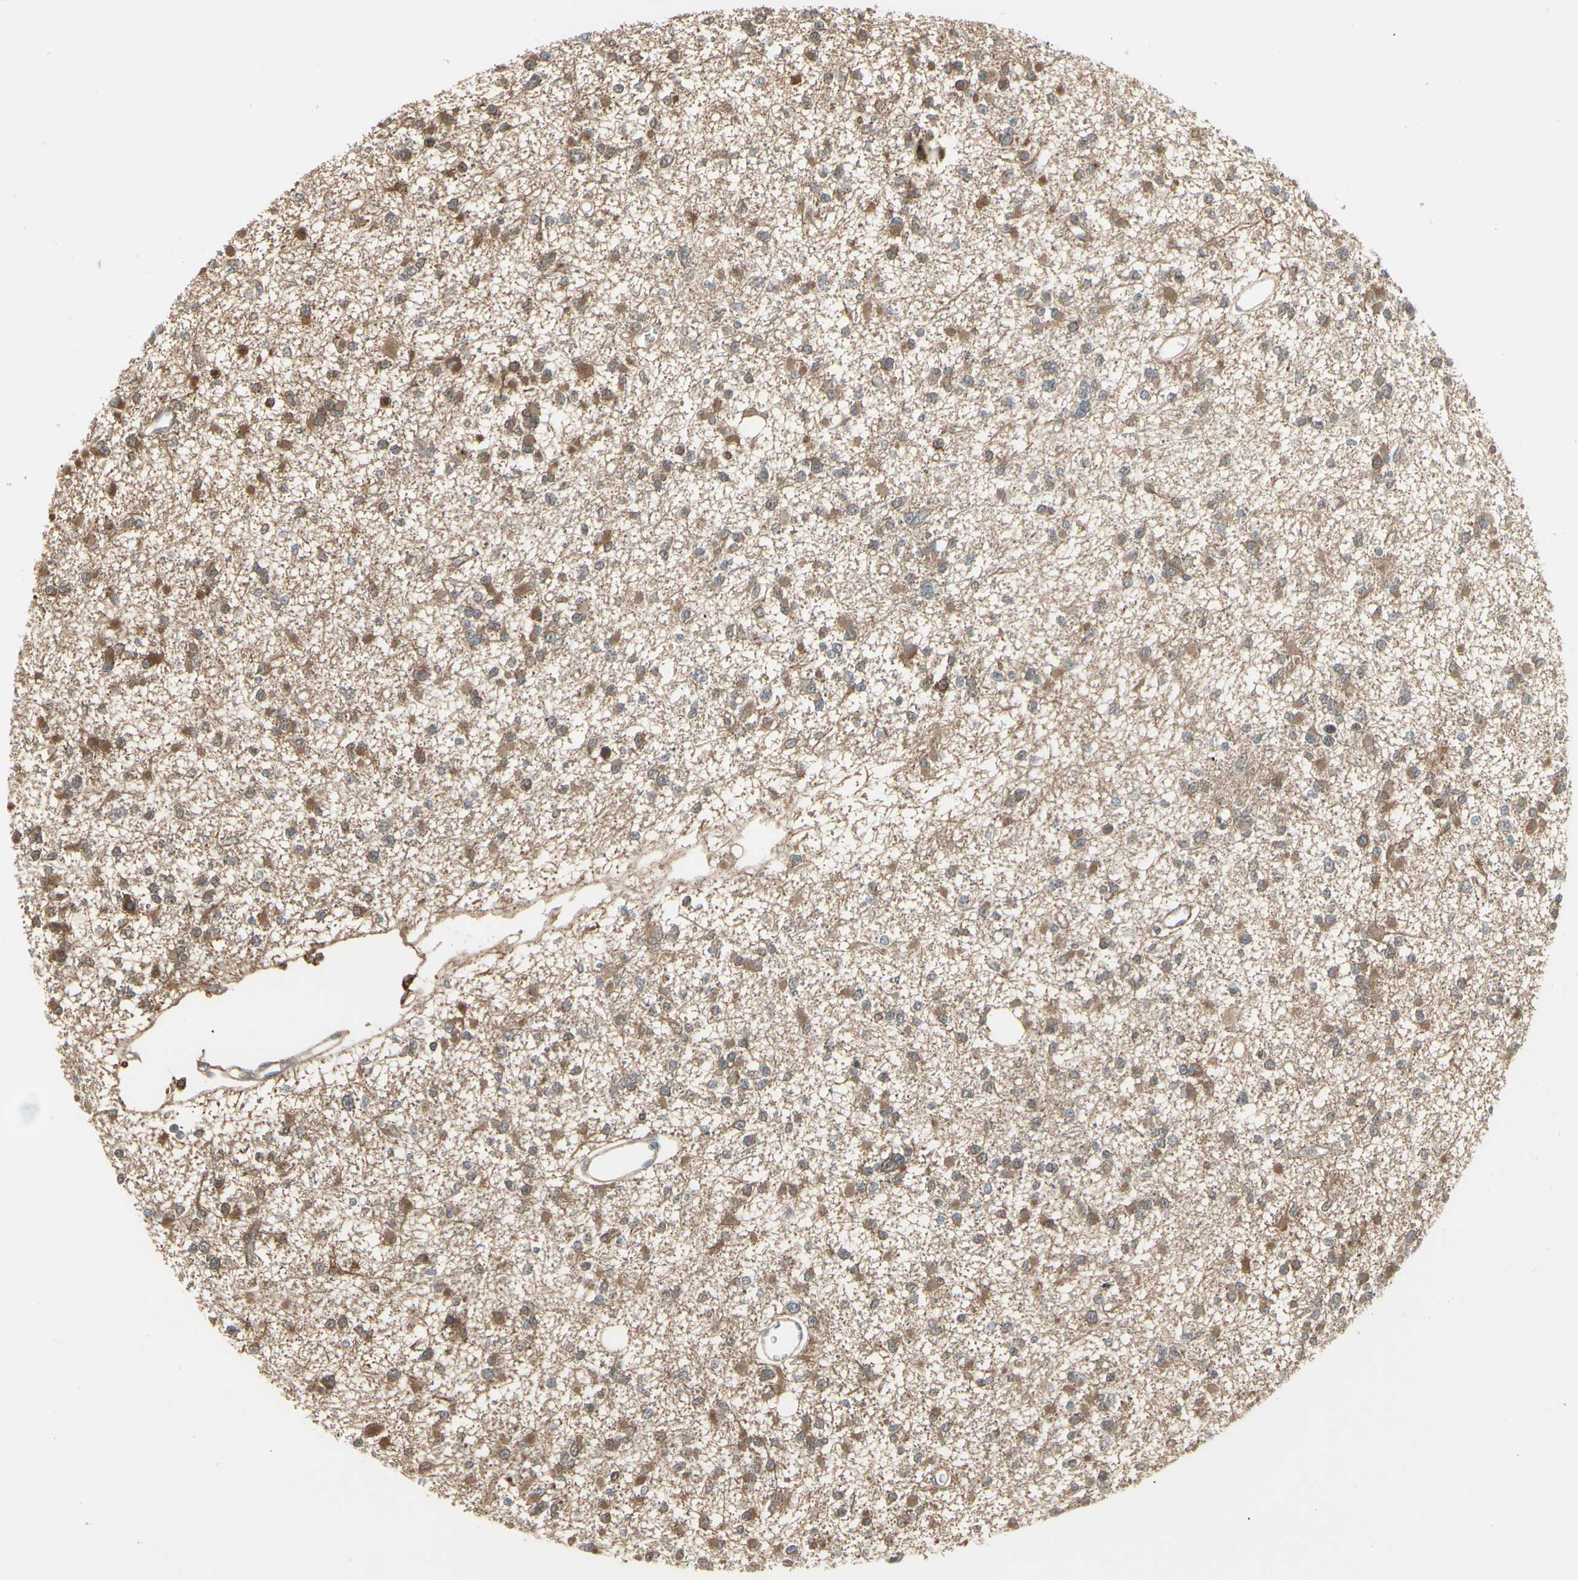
{"staining": {"intensity": "moderate", "quantity": ">75%", "location": "cytoplasmic/membranous"}, "tissue": "glioma", "cell_type": "Tumor cells", "image_type": "cancer", "snomed": [{"axis": "morphology", "description": "Glioma, malignant, Low grade"}, {"axis": "topography", "description": "Brain"}], "caption": "Protein analysis of malignant low-grade glioma tissue shows moderate cytoplasmic/membranous positivity in approximately >75% of tumor cells.", "gene": "IGFBP6", "patient": {"sex": "female", "age": 22}}